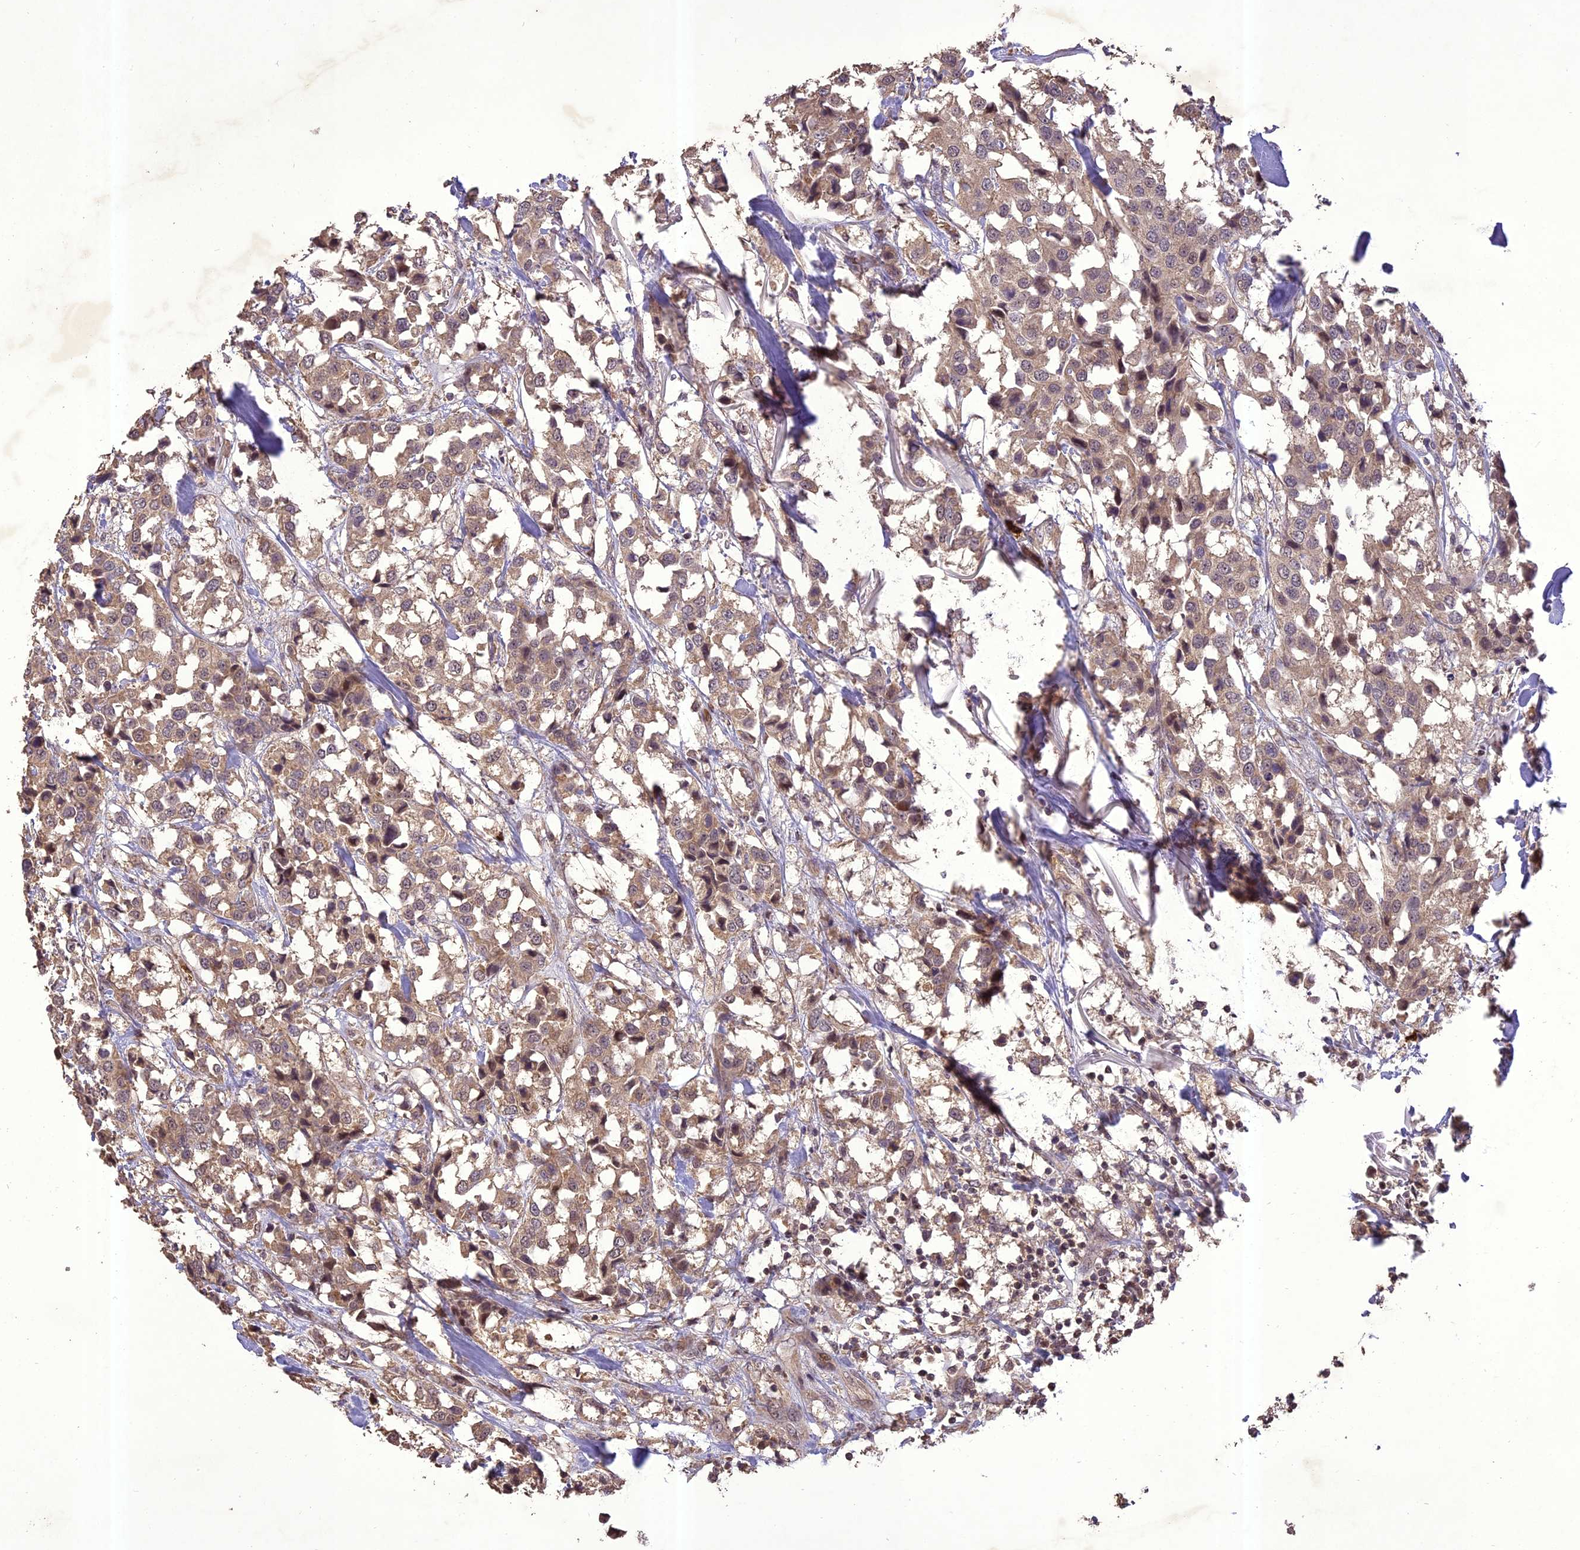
{"staining": {"intensity": "weak", "quantity": ">75%", "location": "cytoplasmic/membranous"}, "tissue": "breast cancer", "cell_type": "Tumor cells", "image_type": "cancer", "snomed": [{"axis": "morphology", "description": "Duct carcinoma"}, {"axis": "topography", "description": "Breast"}], "caption": "Immunohistochemistry histopathology image of neoplastic tissue: human invasive ductal carcinoma (breast) stained using immunohistochemistry exhibits low levels of weak protein expression localized specifically in the cytoplasmic/membranous of tumor cells, appearing as a cytoplasmic/membranous brown color.", "gene": "TIGD7", "patient": {"sex": "female", "age": 80}}